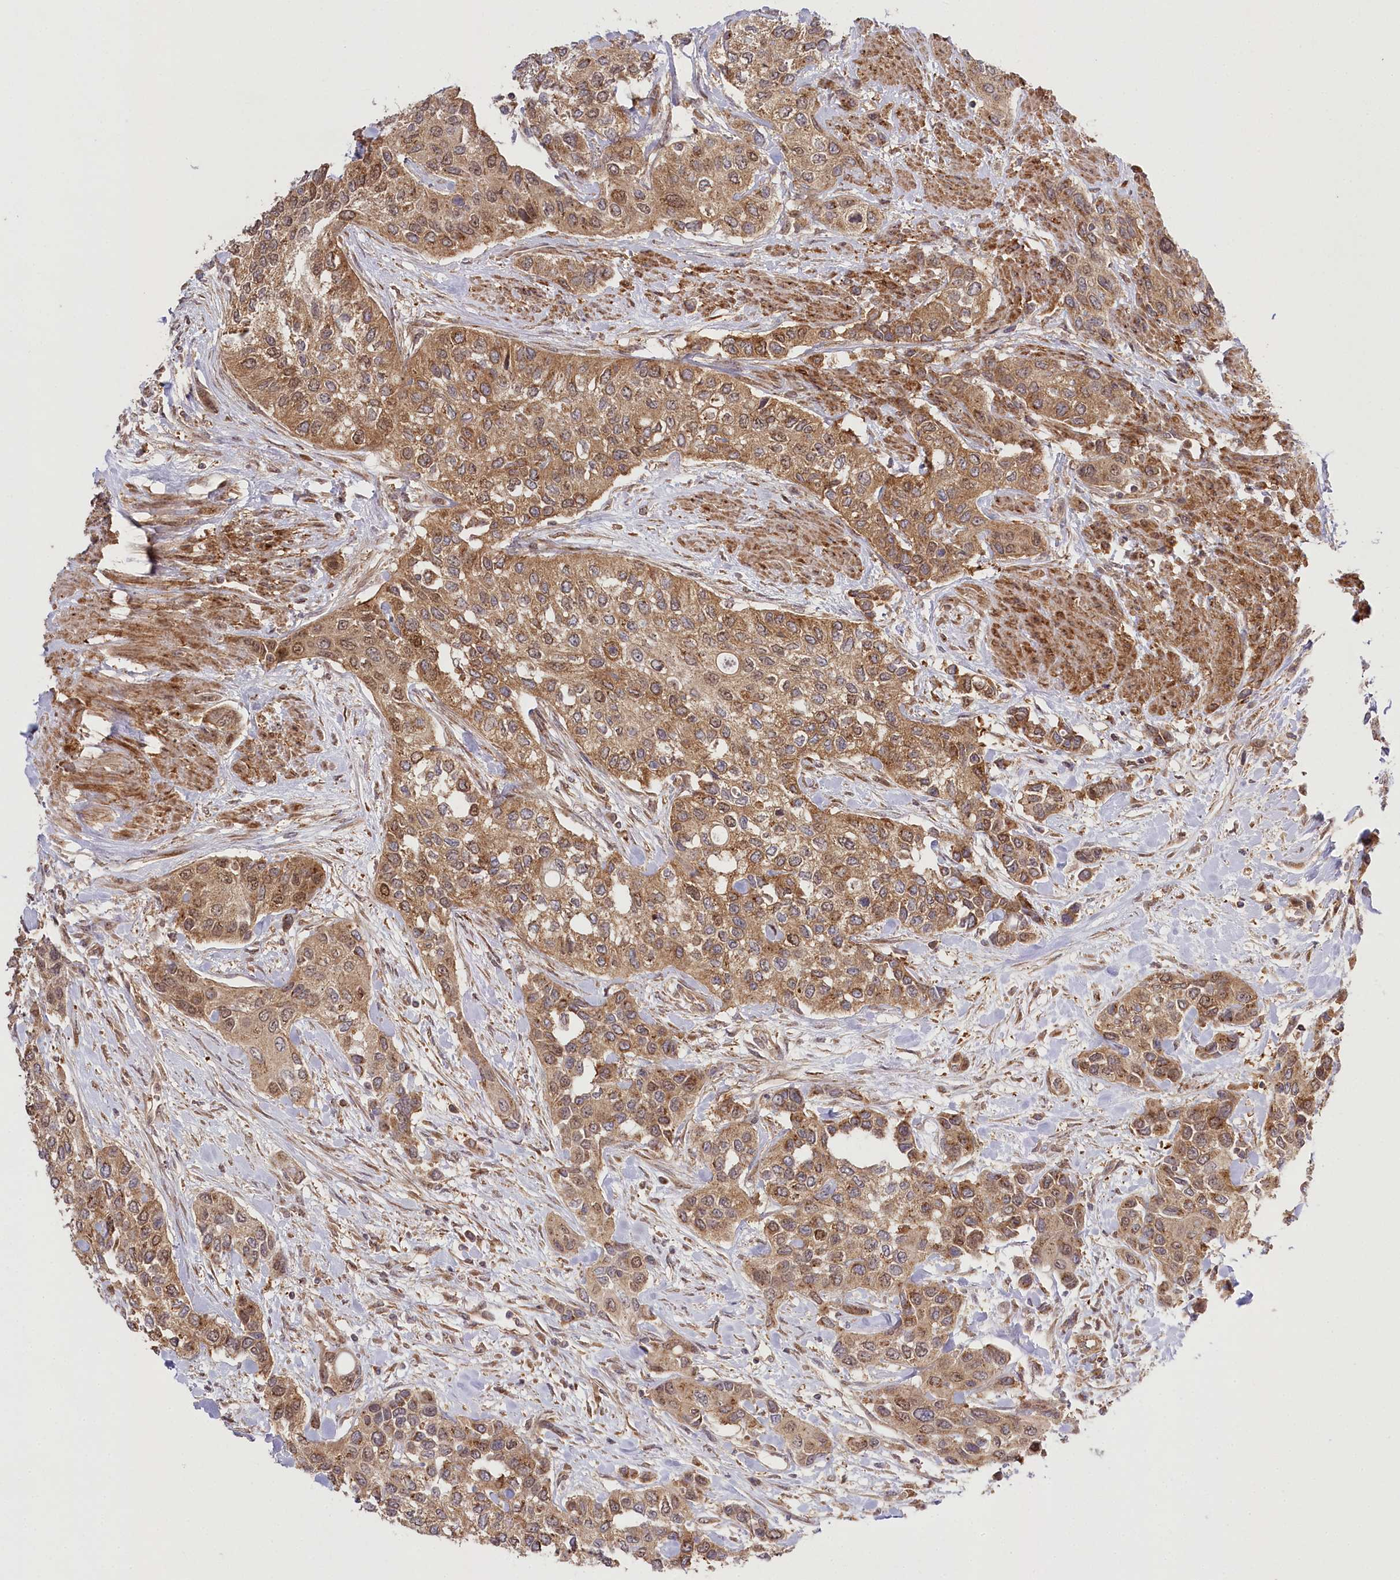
{"staining": {"intensity": "moderate", "quantity": ">75%", "location": "cytoplasmic/membranous"}, "tissue": "urothelial cancer", "cell_type": "Tumor cells", "image_type": "cancer", "snomed": [{"axis": "morphology", "description": "Normal tissue, NOS"}, {"axis": "morphology", "description": "Urothelial carcinoma, High grade"}, {"axis": "topography", "description": "Vascular tissue"}, {"axis": "topography", "description": "Urinary bladder"}], "caption": "Brown immunohistochemical staining in high-grade urothelial carcinoma shows moderate cytoplasmic/membranous staining in about >75% of tumor cells. The protein is stained brown, and the nuclei are stained in blue (DAB IHC with brightfield microscopy, high magnification).", "gene": "CCDC91", "patient": {"sex": "female", "age": 56}}